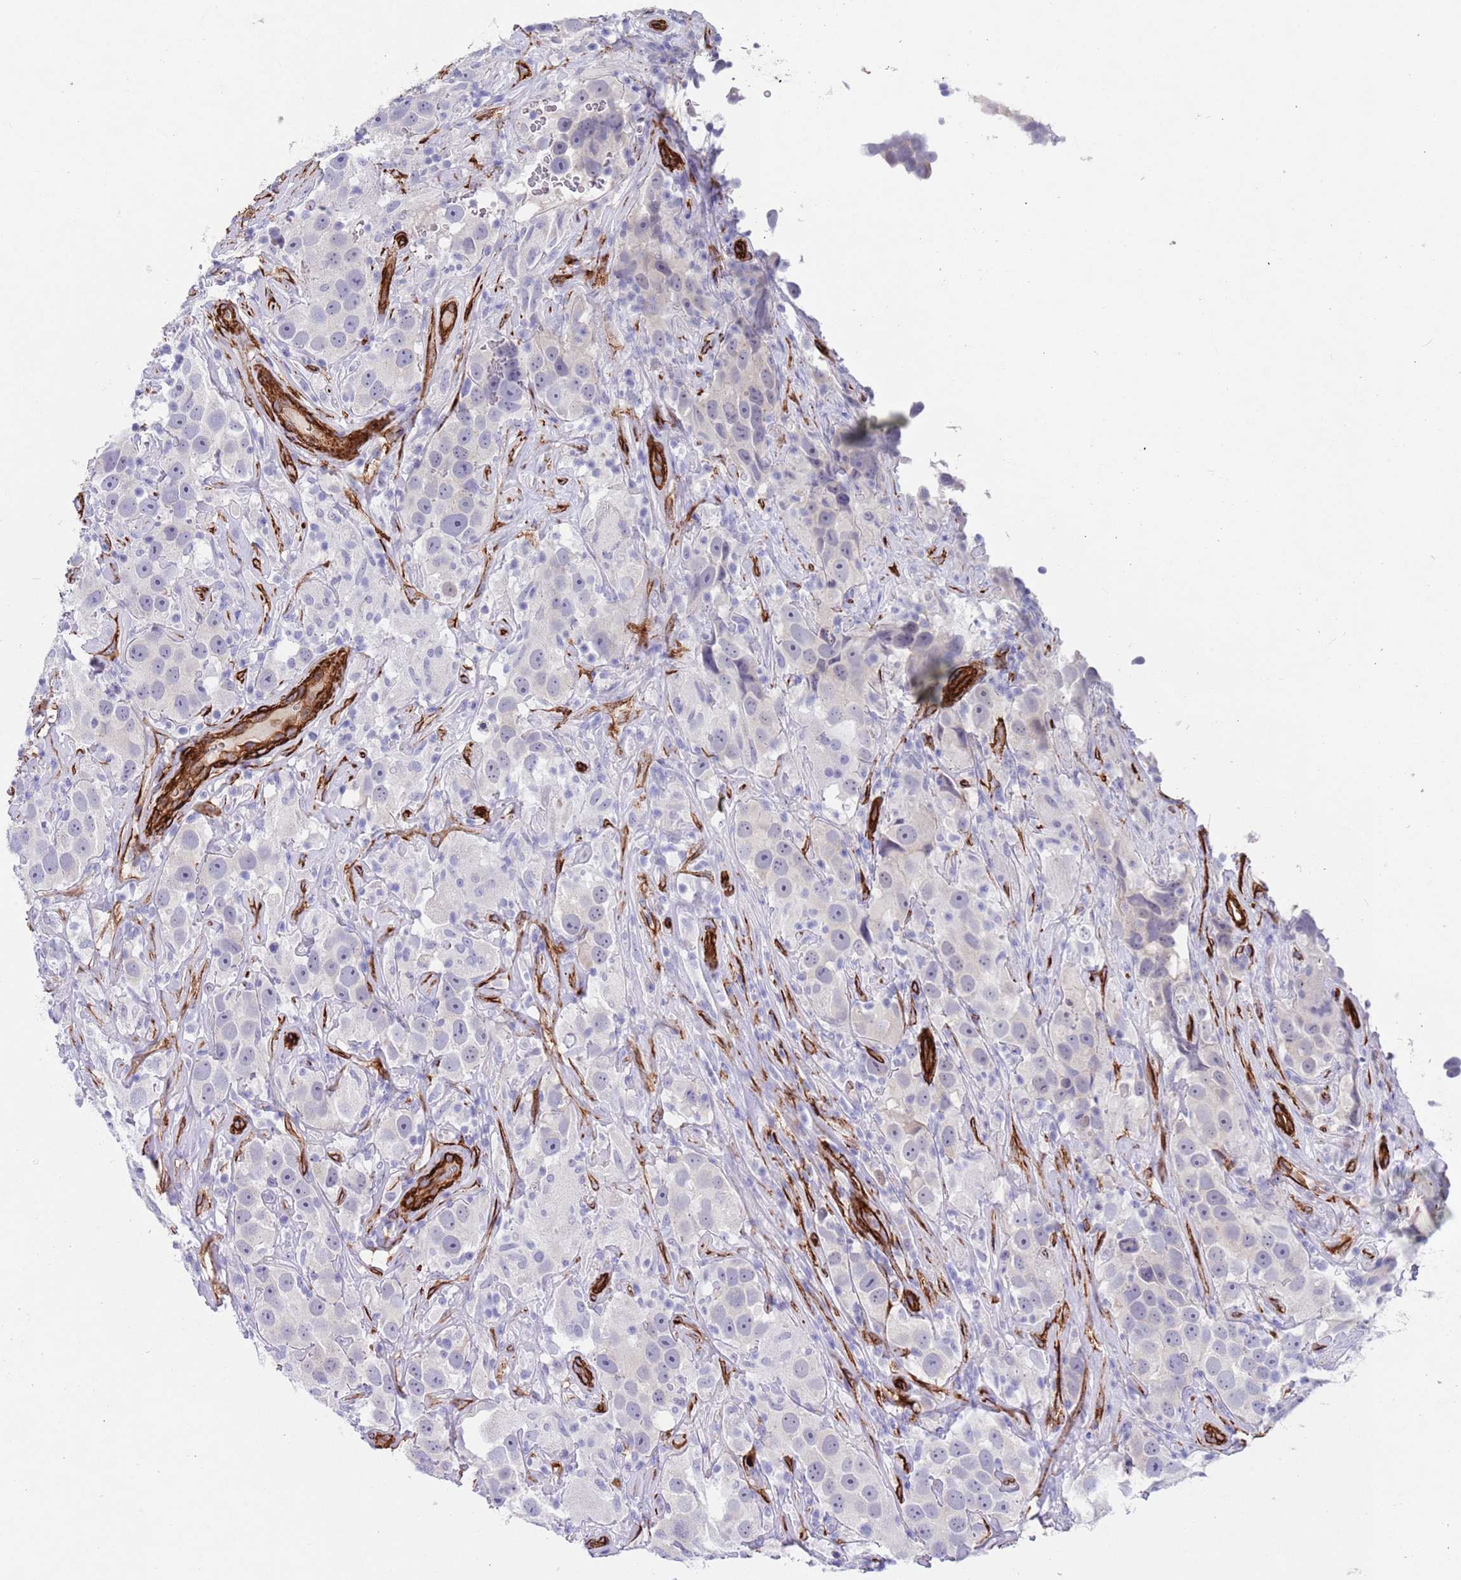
{"staining": {"intensity": "negative", "quantity": "none", "location": "none"}, "tissue": "testis cancer", "cell_type": "Tumor cells", "image_type": "cancer", "snomed": [{"axis": "morphology", "description": "Seminoma, NOS"}, {"axis": "topography", "description": "Testis"}], "caption": "Protein analysis of testis seminoma displays no significant staining in tumor cells.", "gene": "CAV2", "patient": {"sex": "male", "age": 49}}